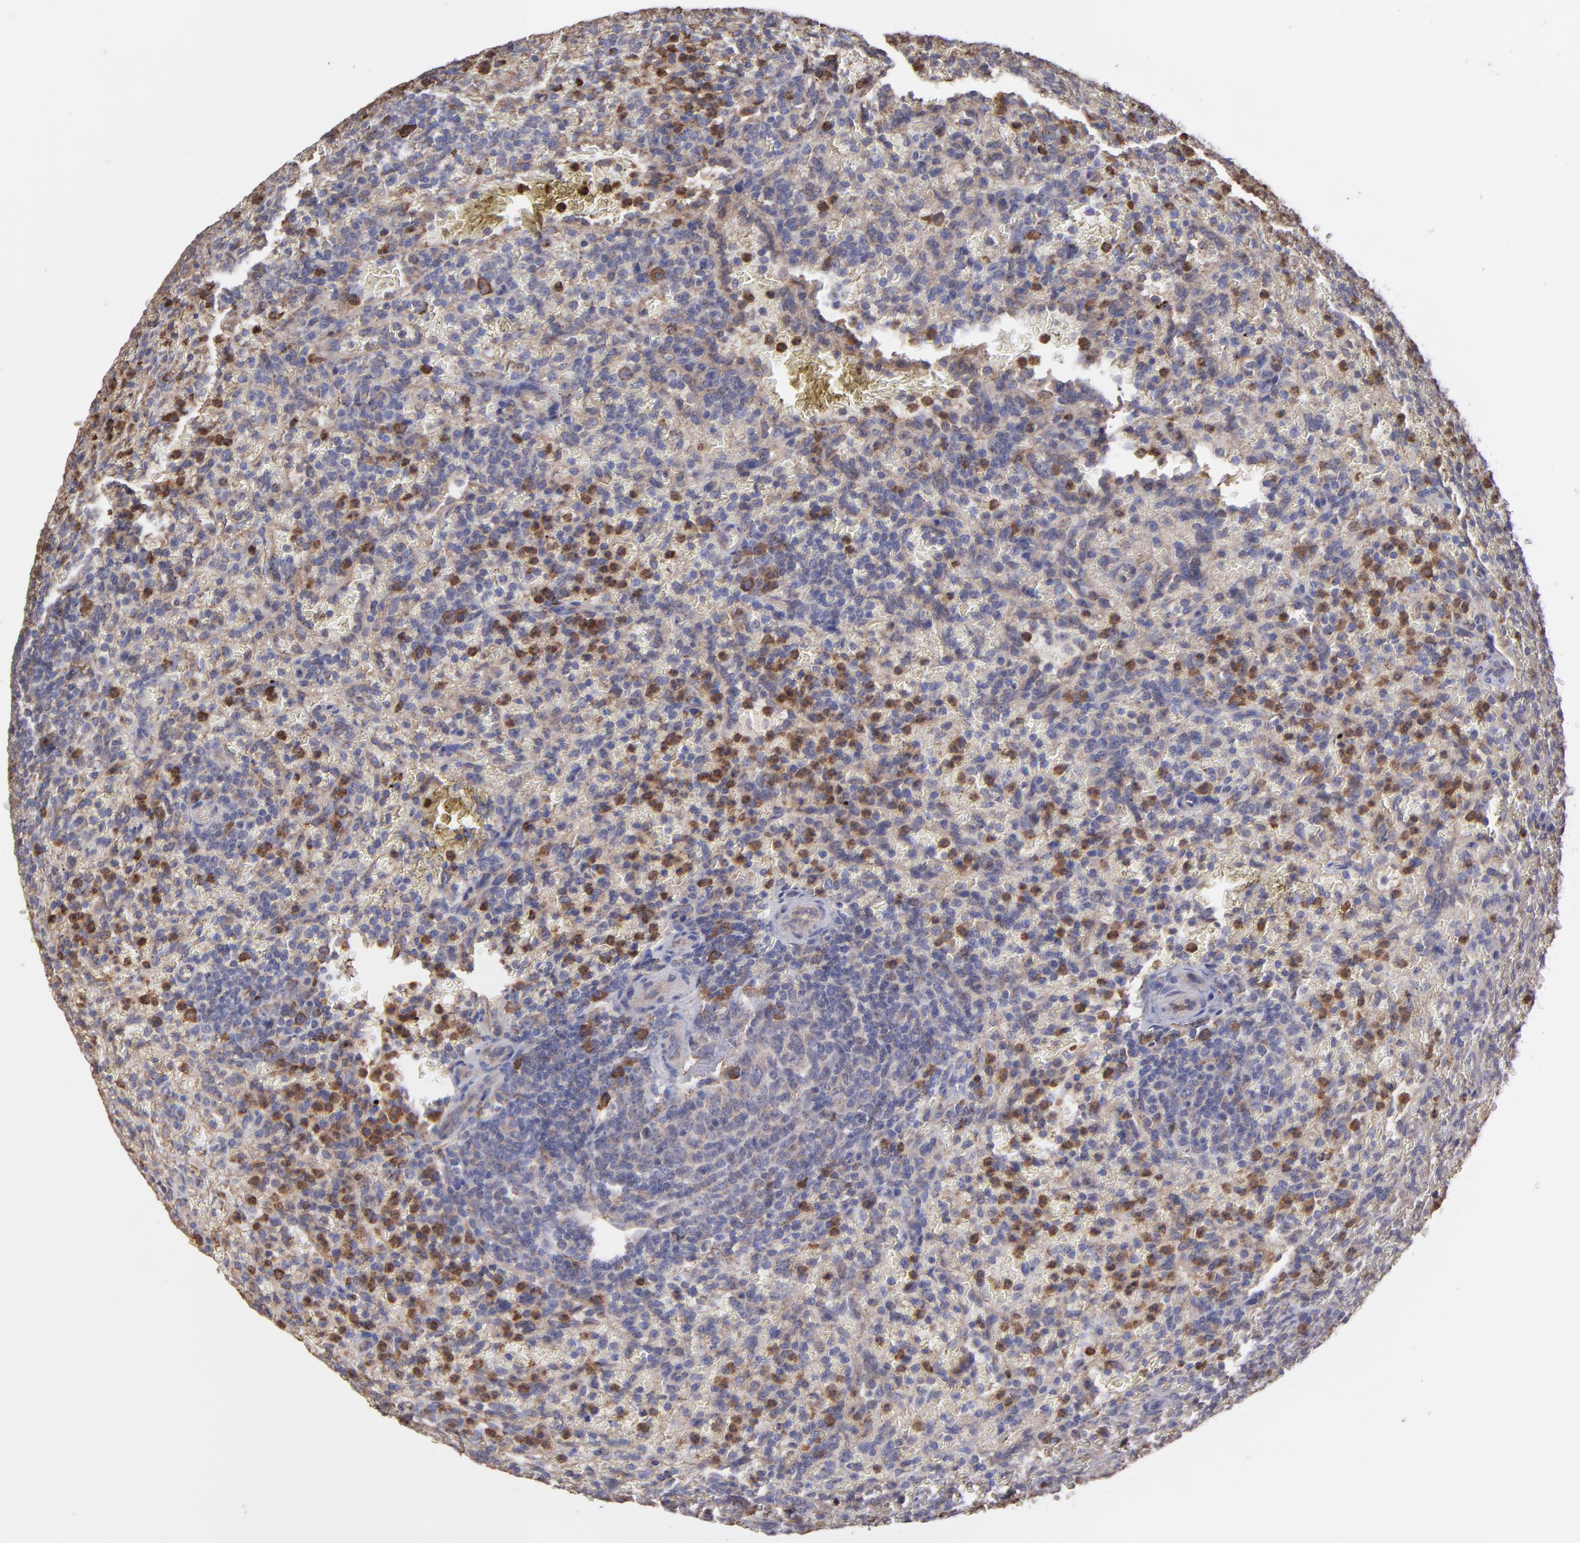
{"staining": {"intensity": "weak", "quantity": "25%-75%", "location": "cytoplasmic/membranous"}, "tissue": "lymphoma", "cell_type": "Tumor cells", "image_type": "cancer", "snomed": [{"axis": "morphology", "description": "Malignant lymphoma, non-Hodgkin's type, Low grade"}, {"axis": "topography", "description": "Spleen"}], "caption": "DAB (3,3'-diaminobenzidine) immunohistochemical staining of lymphoma reveals weak cytoplasmic/membranous protein expression in approximately 25%-75% of tumor cells.", "gene": "PFKM", "patient": {"sex": "female", "age": 64}}